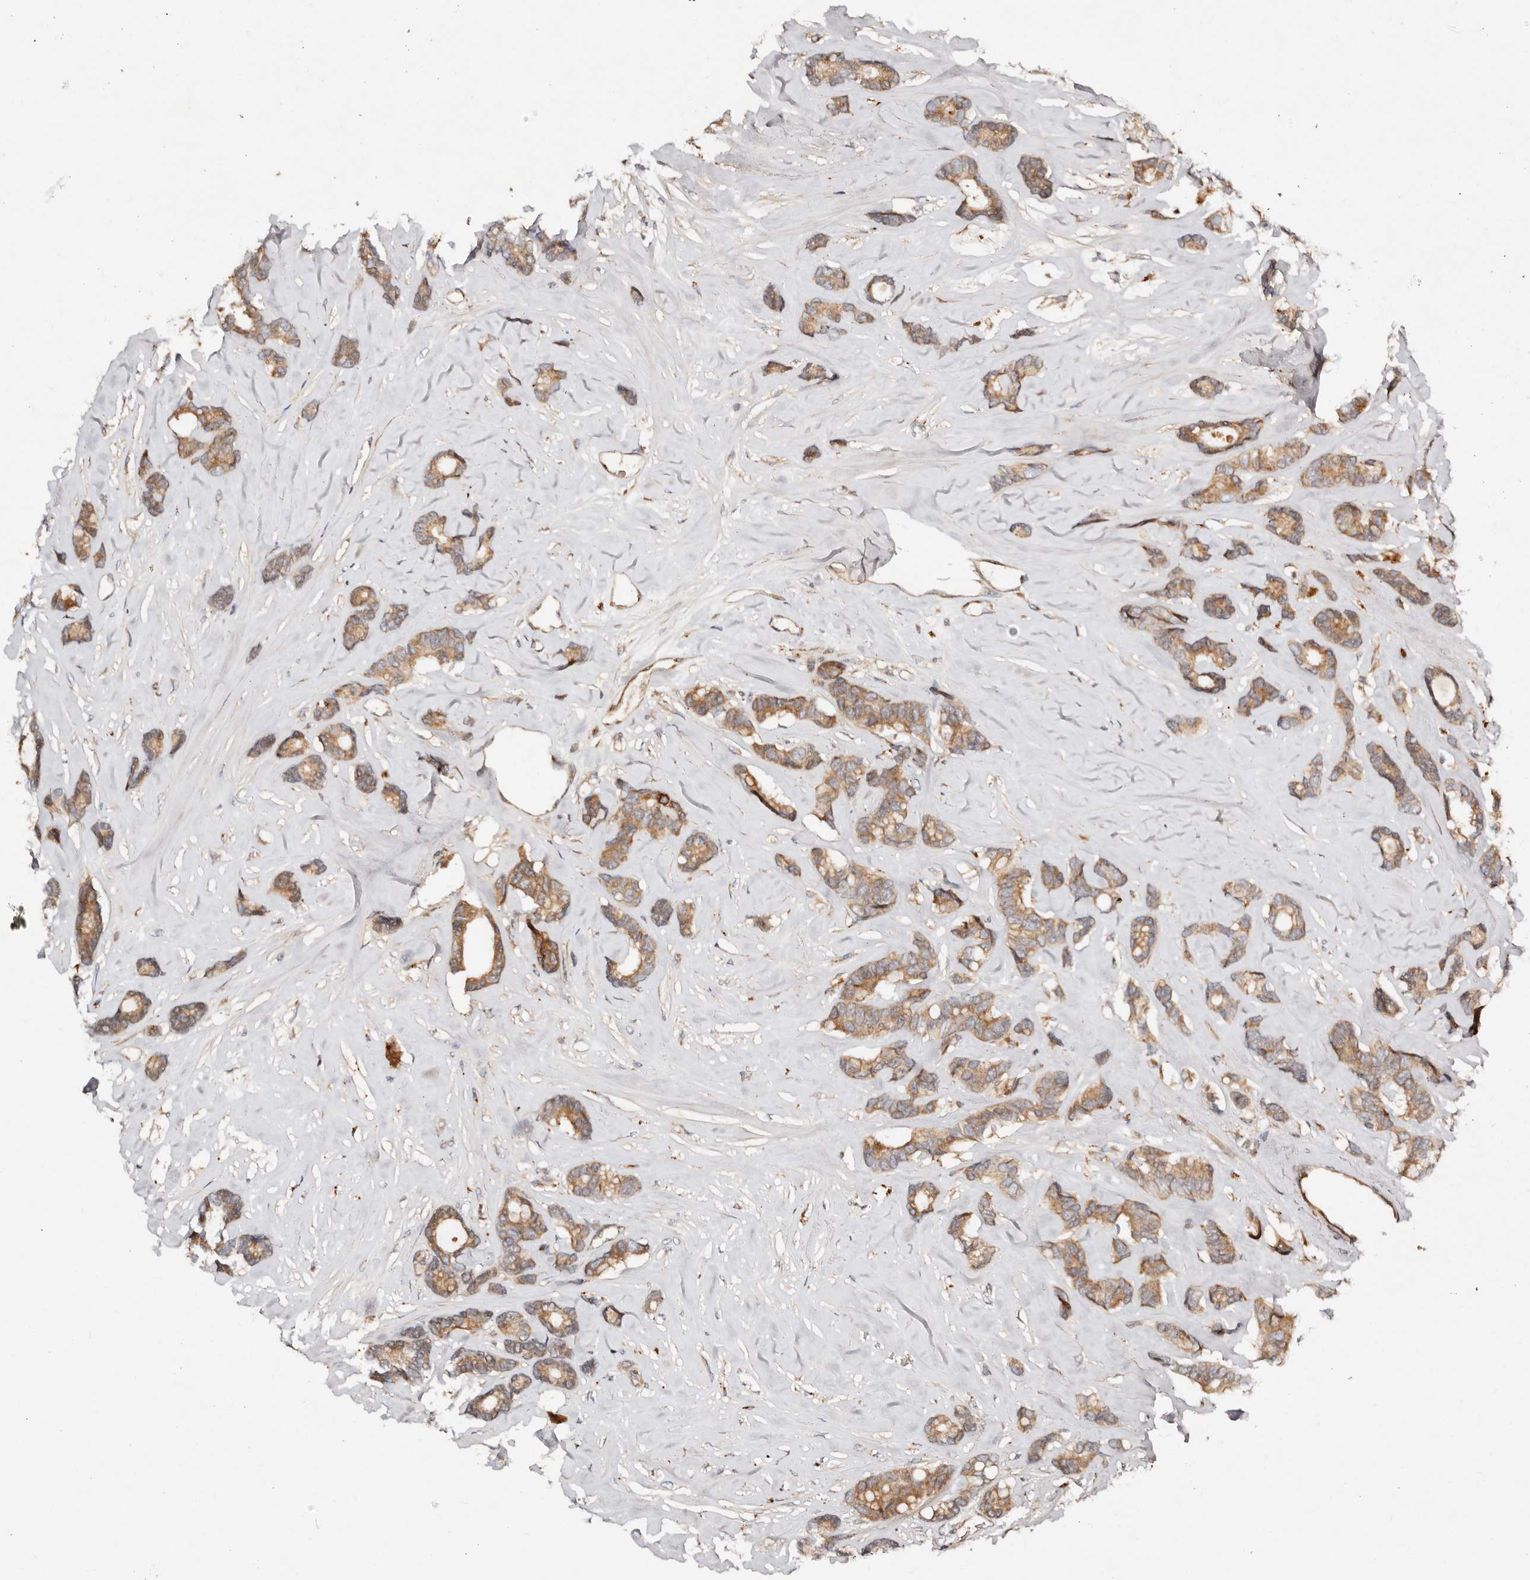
{"staining": {"intensity": "moderate", "quantity": ">75%", "location": "cytoplasmic/membranous"}, "tissue": "breast cancer", "cell_type": "Tumor cells", "image_type": "cancer", "snomed": [{"axis": "morphology", "description": "Duct carcinoma"}, {"axis": "topography", "description": "Breast"}], "caption": "Tumor cells display moderate cytoplasmic/membranous staining in approximately >75% of cells in breast intraductal carcinoma. The staining was performed using DAB (3,3'-diaminobenzidine) to visualize the protein expression in brown, while the nuclei were stained in blue with hematoxylin (Magnification: 20x).", "gene": "DENND11", "patient": {"sex": "female", "age": 87}}